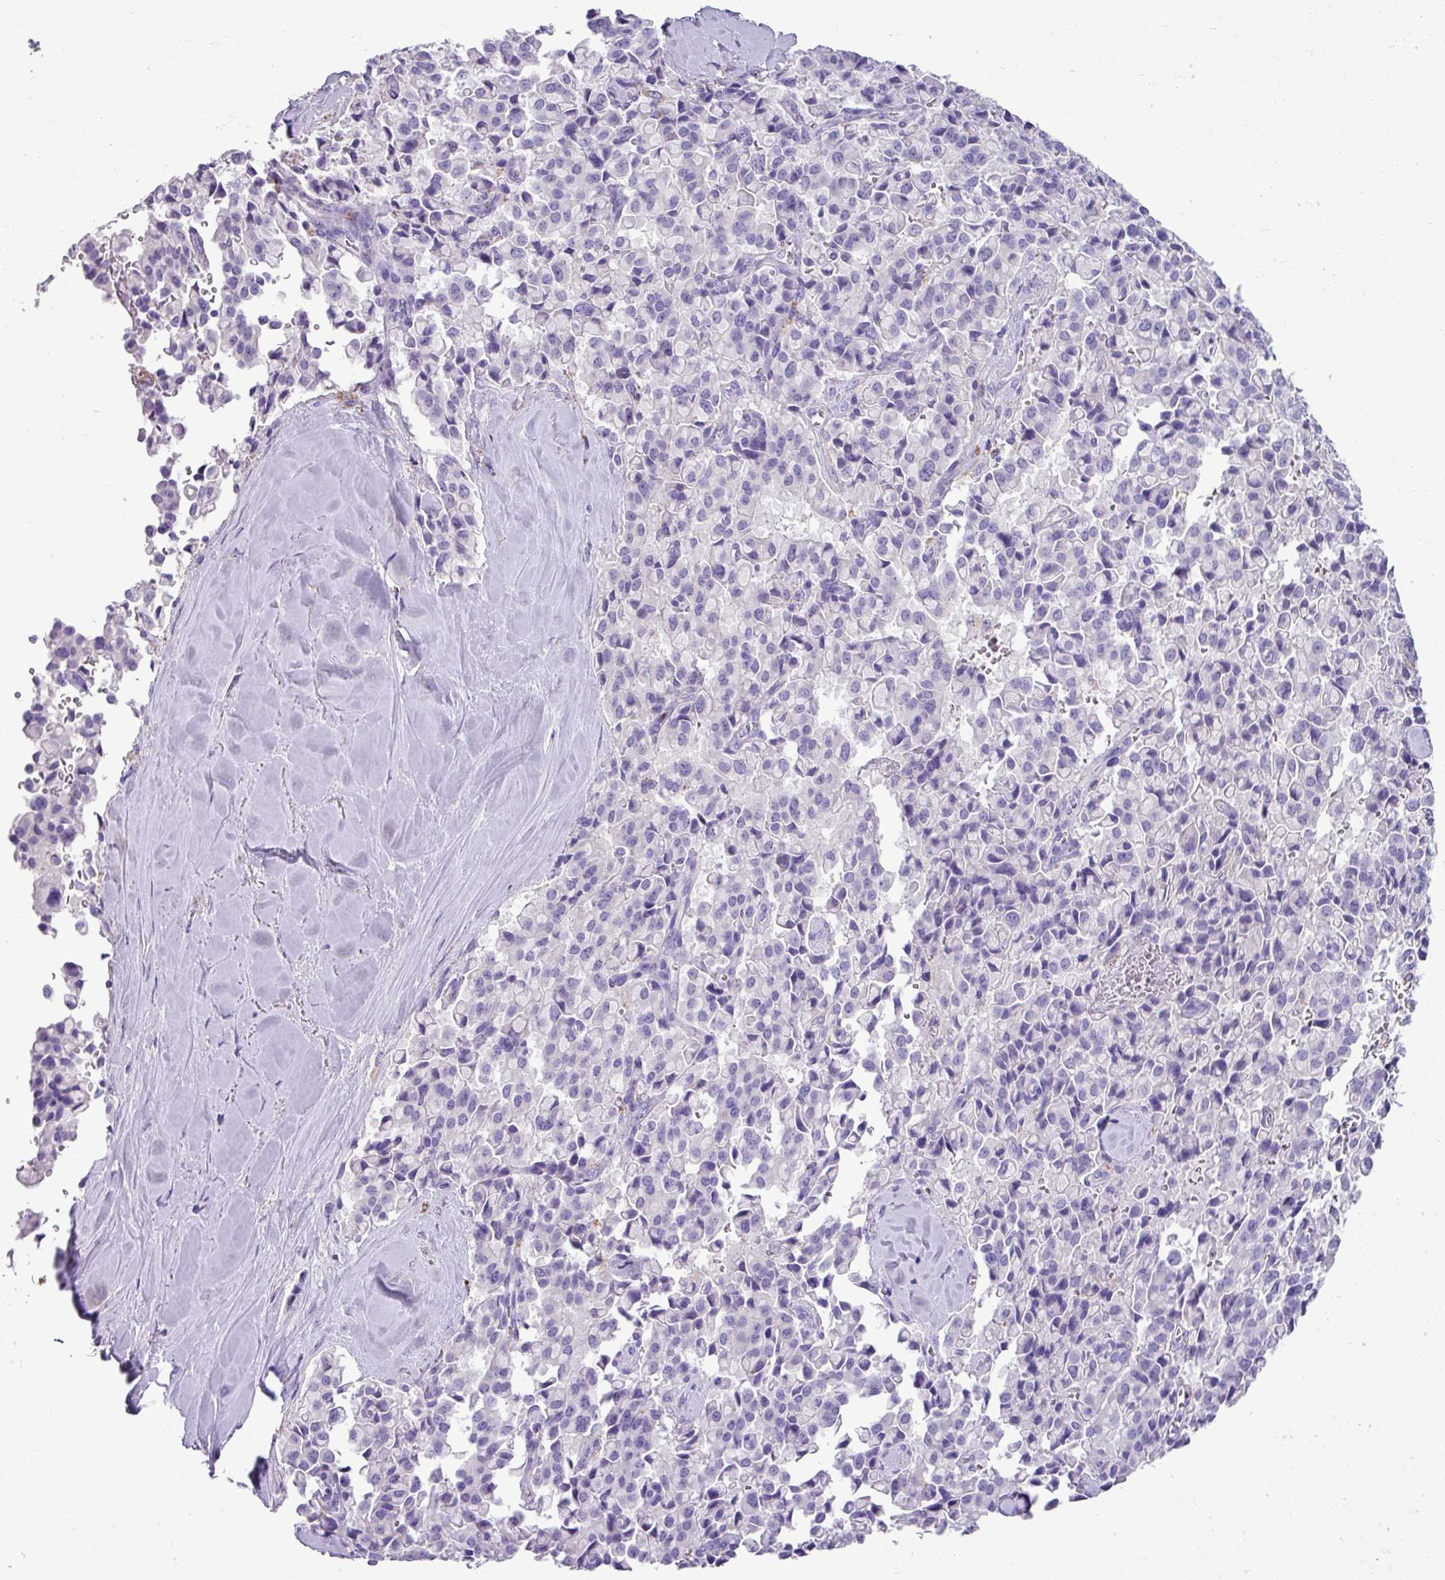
{"staining": {"intensity": "negative", "quantity": "none", "location": "none"}, "tissue": "pancreatic cancer", "cell_type": "Tumor cells", "image_type": "cancer", "snomed": [{"axis": "morphology", "description": "Adenocarcinoma, NOS"}, {"axis": "topography", "description": "Pancreas"}], "caption": "Immunohistochemical staining of human pancreatic cancer (adenocarcinoma) shows no significant positivity in tumor cells. (Immunohistochemistry, brightfield microscopy, high magnification).", "gene": "ZNF568", "patient": {"sex": "male", "age": 65}}